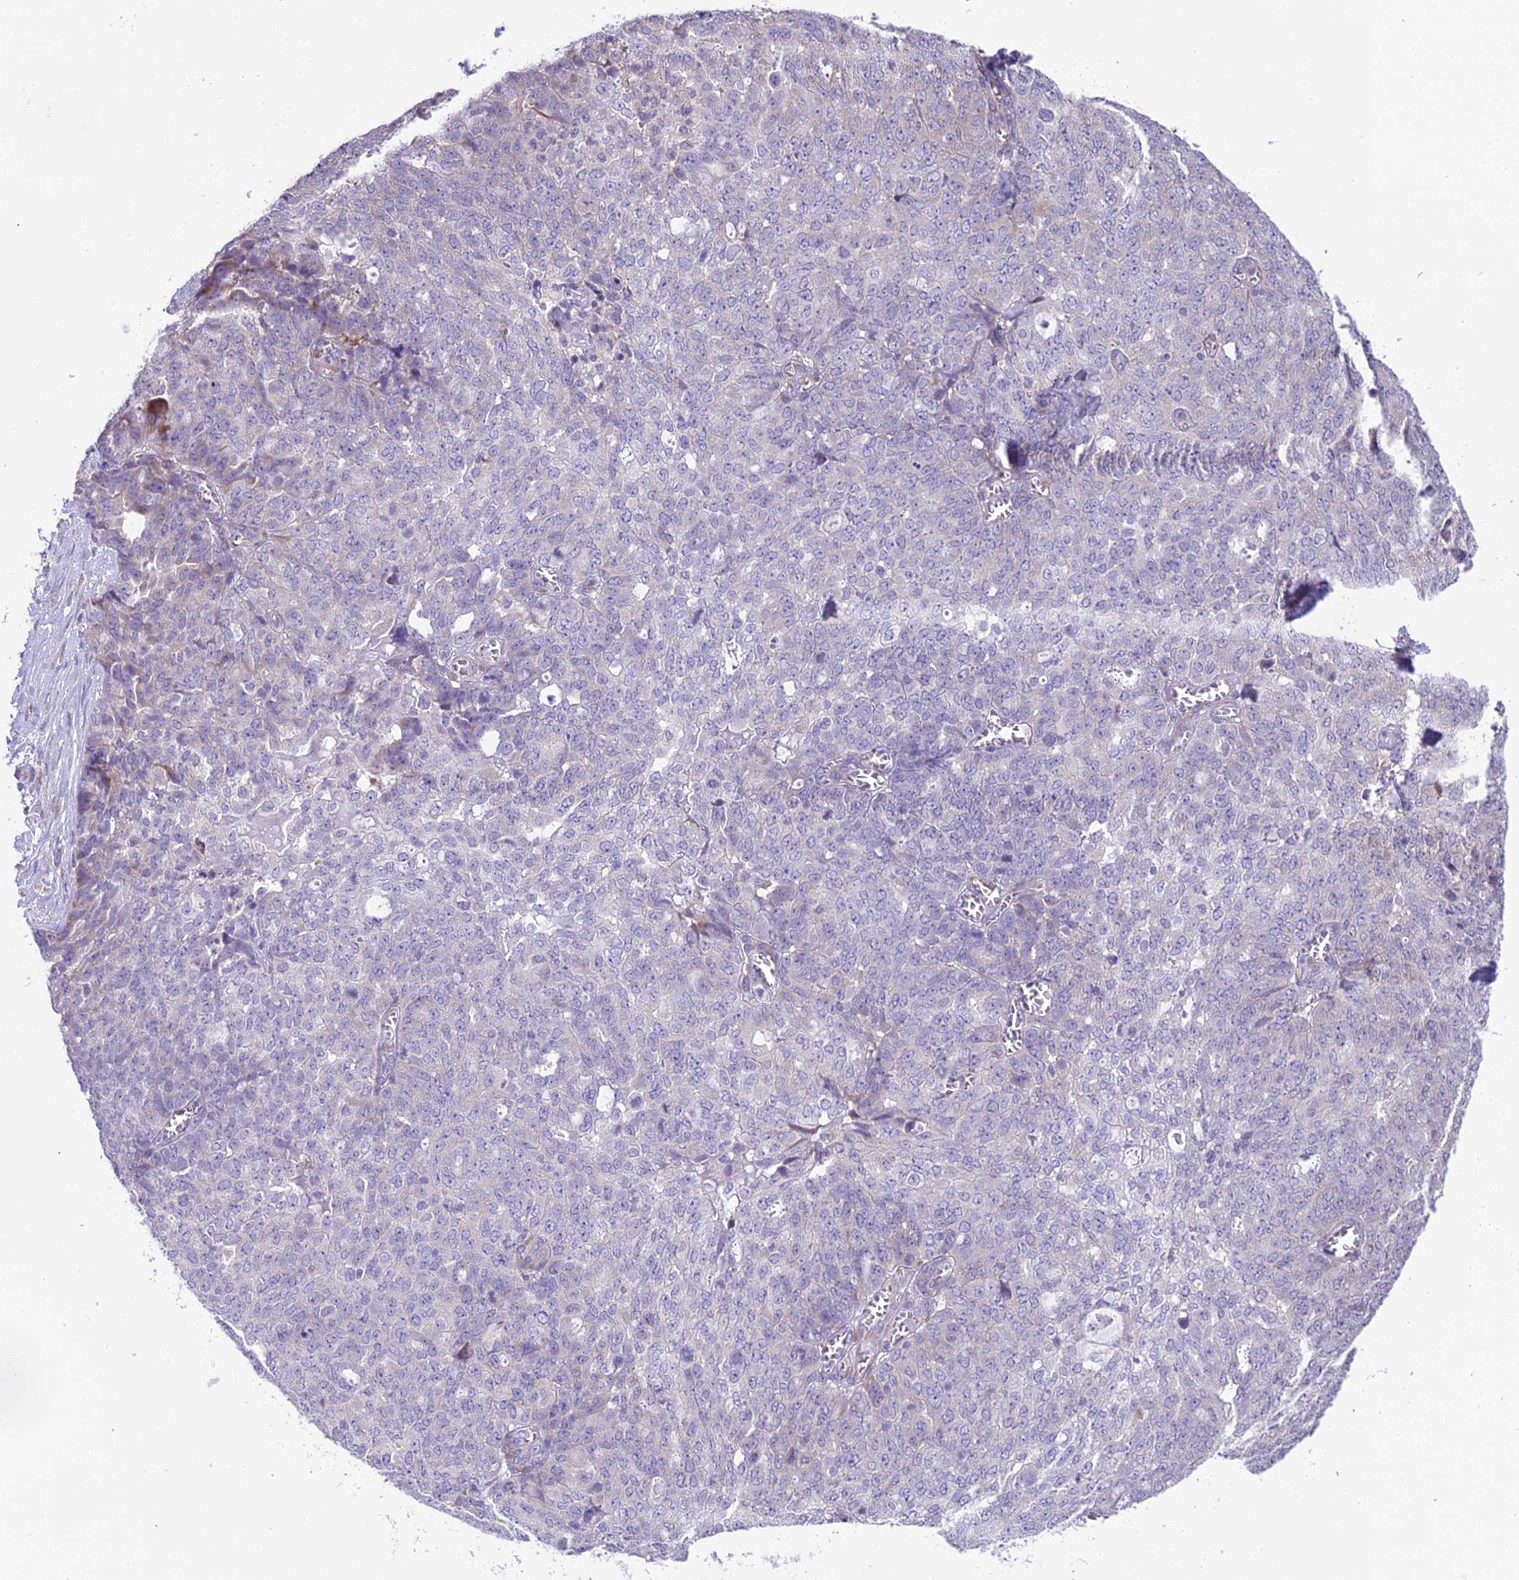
{"staining": {"intensity": "negative", "quantity": "none", "location": "none"}, "tissue": "ovarian cancer", "cell_type": "Tumor cells", "image_type": "cancer", "snomed": [{"axis": "morphology", "description": "Cystadenocarcinoma, serous, NOS"}, {"axis": "topography", "description": "Soft tissue"}, {"axis": "topography", "description": "Ovary"}], "caption": "IHC of human serous cystadenocarcinoma (ovarian) displays no staining in tumor cells.", "gene": "RPS26", "patient": {"sex": "female", "age": 57}}